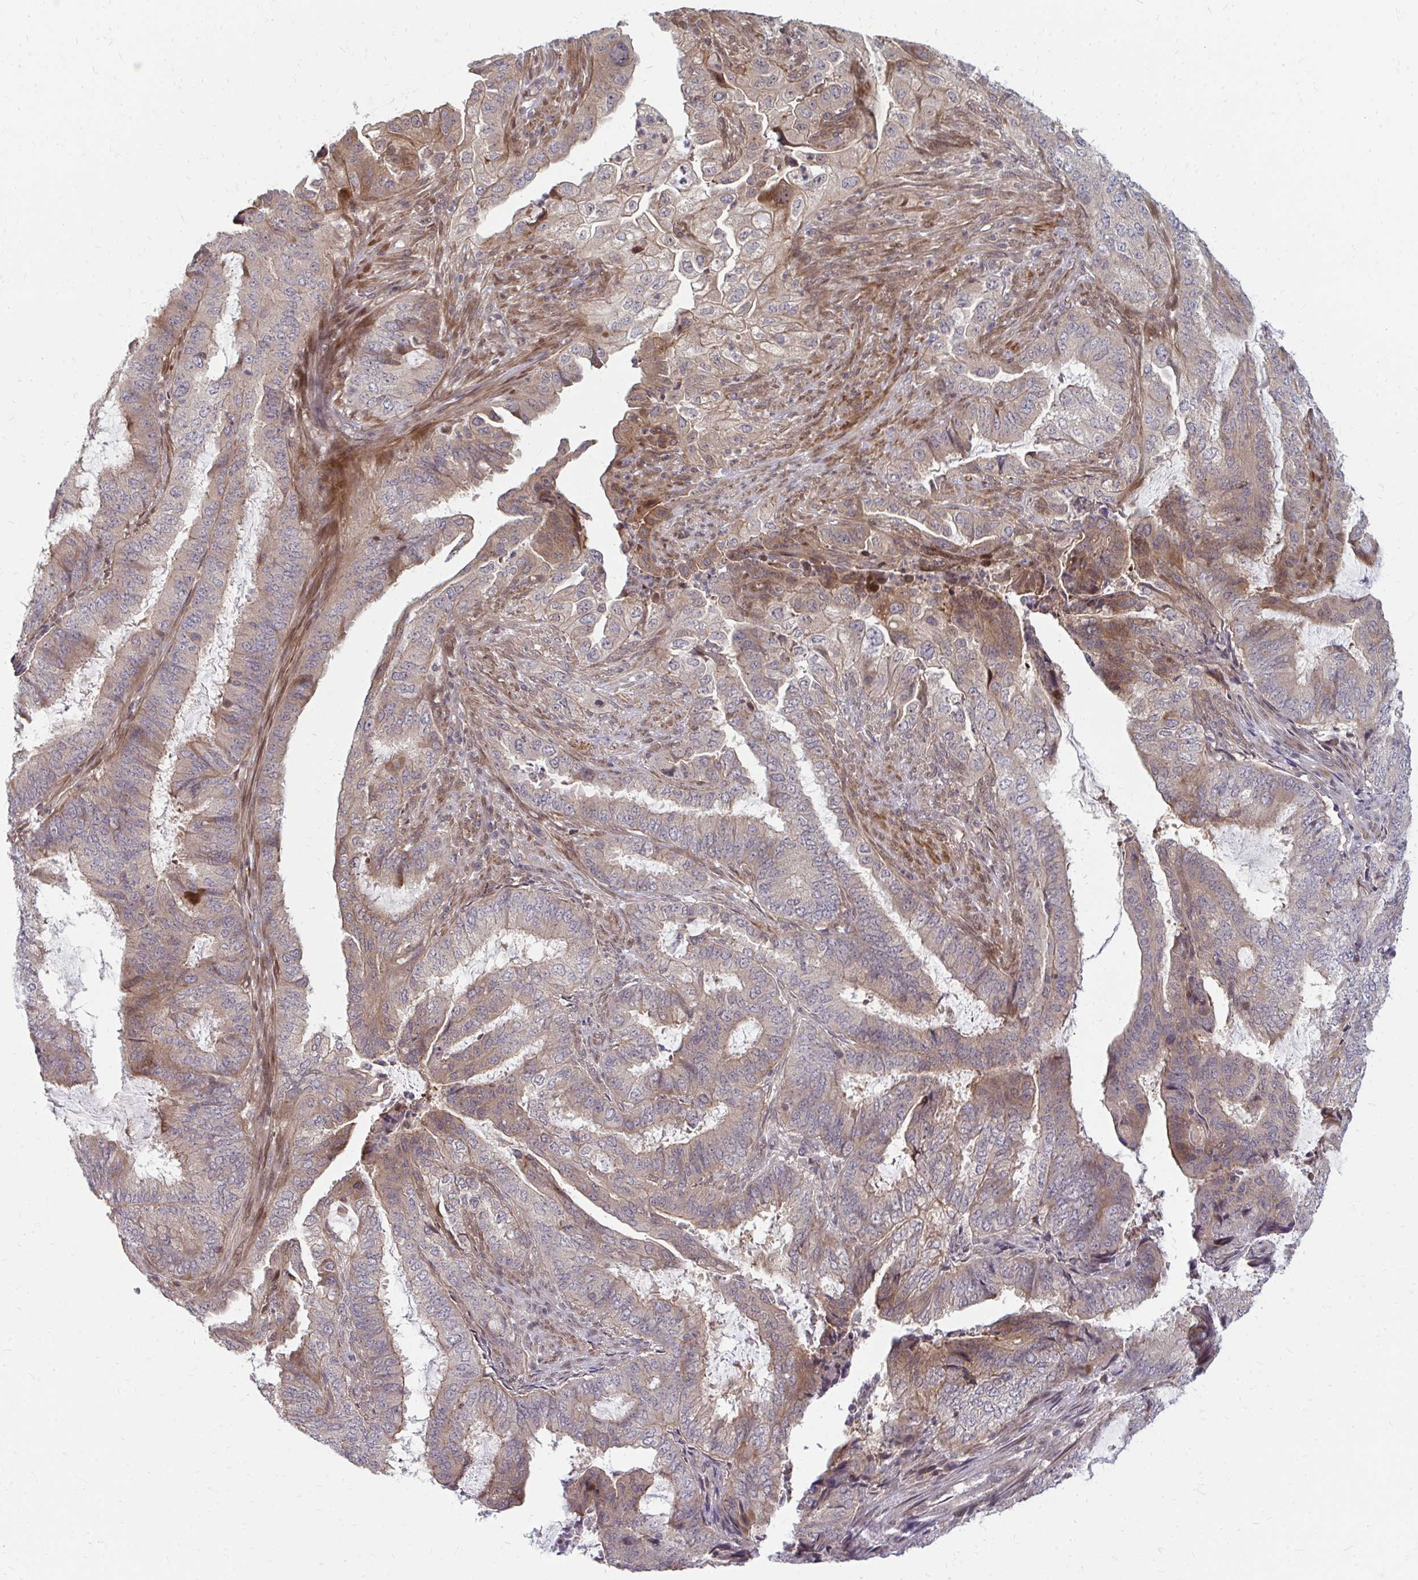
{"staining": {"intensity": "moderate", "quantity": "25%-75%", "location": "cytoplasmic/membranous"}, "tissue": "endometrial cancer", "cell_type": "Tumor cells", "image_type": "cancer", "snomed": [{"axis": "morphology", "description": "Adenocarcinoma, NOS"}, {"axis": "topography", "description": "Endometrium"}], "caption": "Protein positivity by immunohistochemistry (IHC) displays moderate cytoplasmic/membranous positivity in about 25%-75% of tumor cells in adenocarcinoma (endometrial). (IHC, brightfield microscopy, high magnification).", "gene": "ZNF285", "patient": {"sex": "female", "age": 51}}